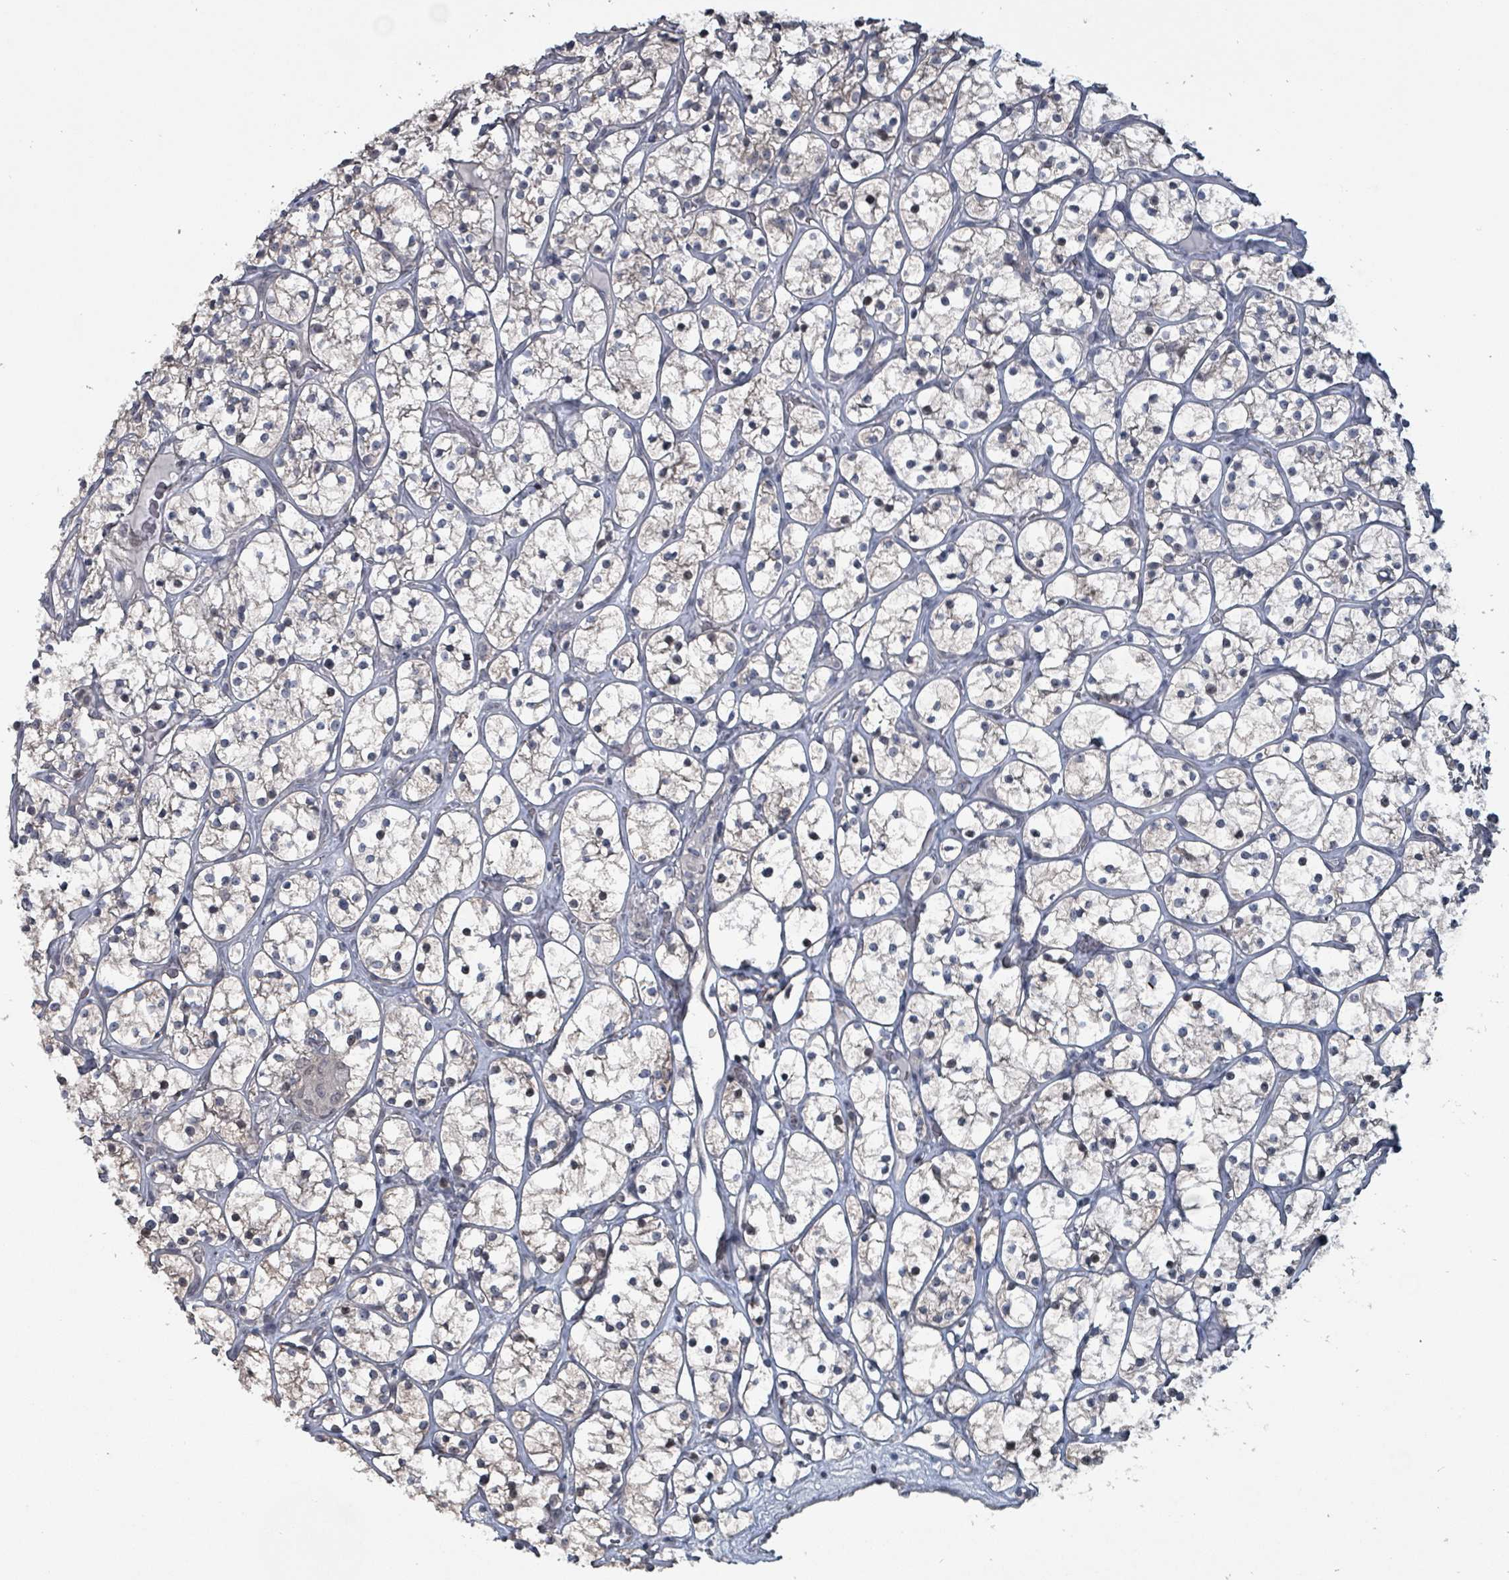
{"staining": {"intensity": "weak", "quantity": "<25%", "location": "cytoplasmic/membranous"}, "tissue": "renal cancer", "cell_type": "Tumor cells", "image_type": "cancer", "snomed": [{"axis": "morphology", "description": "Adenocarcinoma, NOS"}, {"axis": "topography", "description": "Kidney"}], "caption": "Human renal cancer stained for a protein using immunohistochemistry demonstrates no positivity in tumor cells.", "gene": "BIVM", "patient": {"sex": "female", "age": 64}}